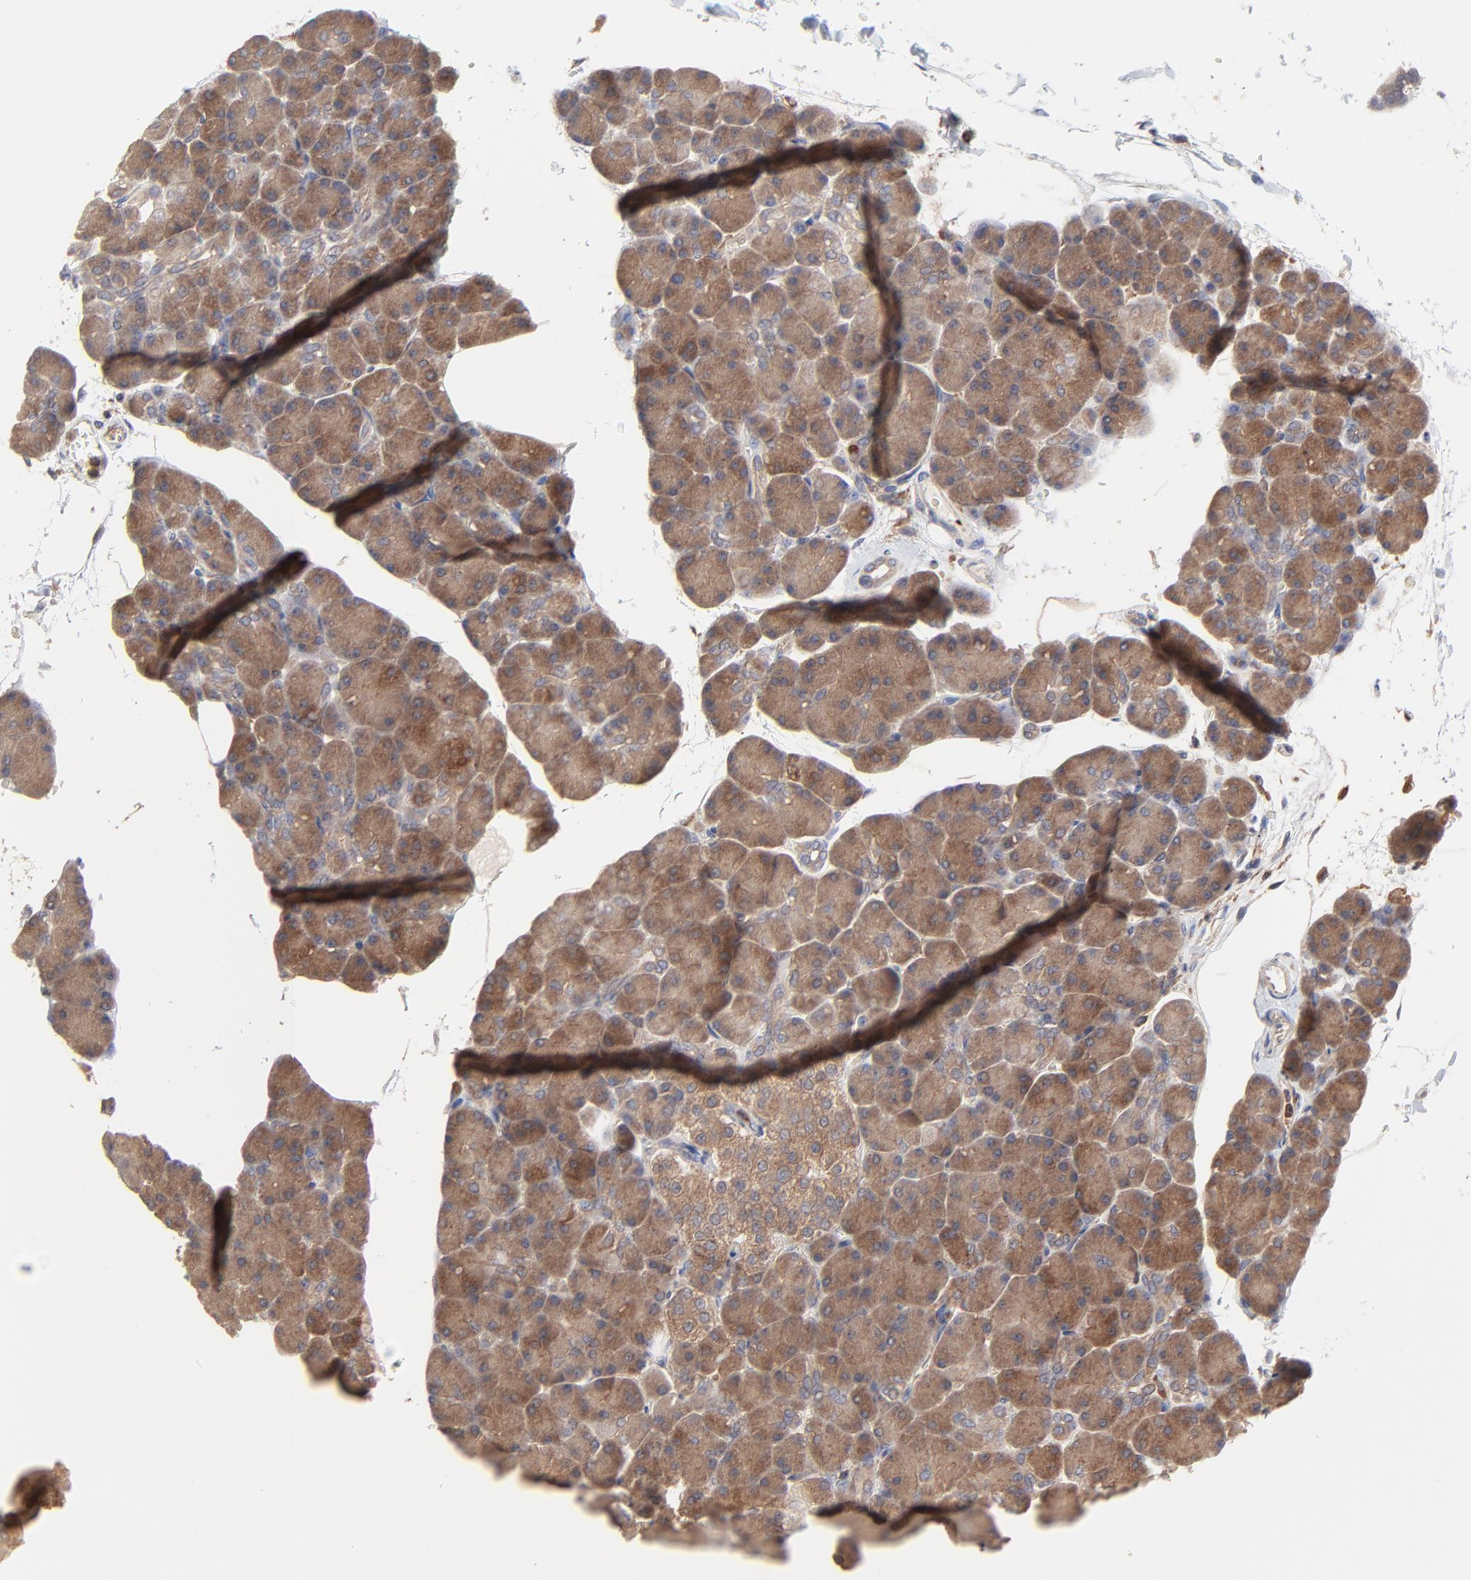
{"staining": {"intensity": "strong", "quantity": ">75%", "location": "cytoplasmic/membranous"}, "tissue": "pancreas", "cell_type": "Exocrine glandular cells", "image_type": "normal", "snomed": [{"axis": "morphology", "description": "Normal tissue, NOS"}, {"axis": "topography", "description": "Pancreas"}], "caption": "Immunohistochemical staining of benign pancreas displays high levels of strong cytoplasmic/membranous staining in about >75% of exocrine glandular cells.", "gene": "RAB9A", "patient": {"sex": "female", "age": 43}}